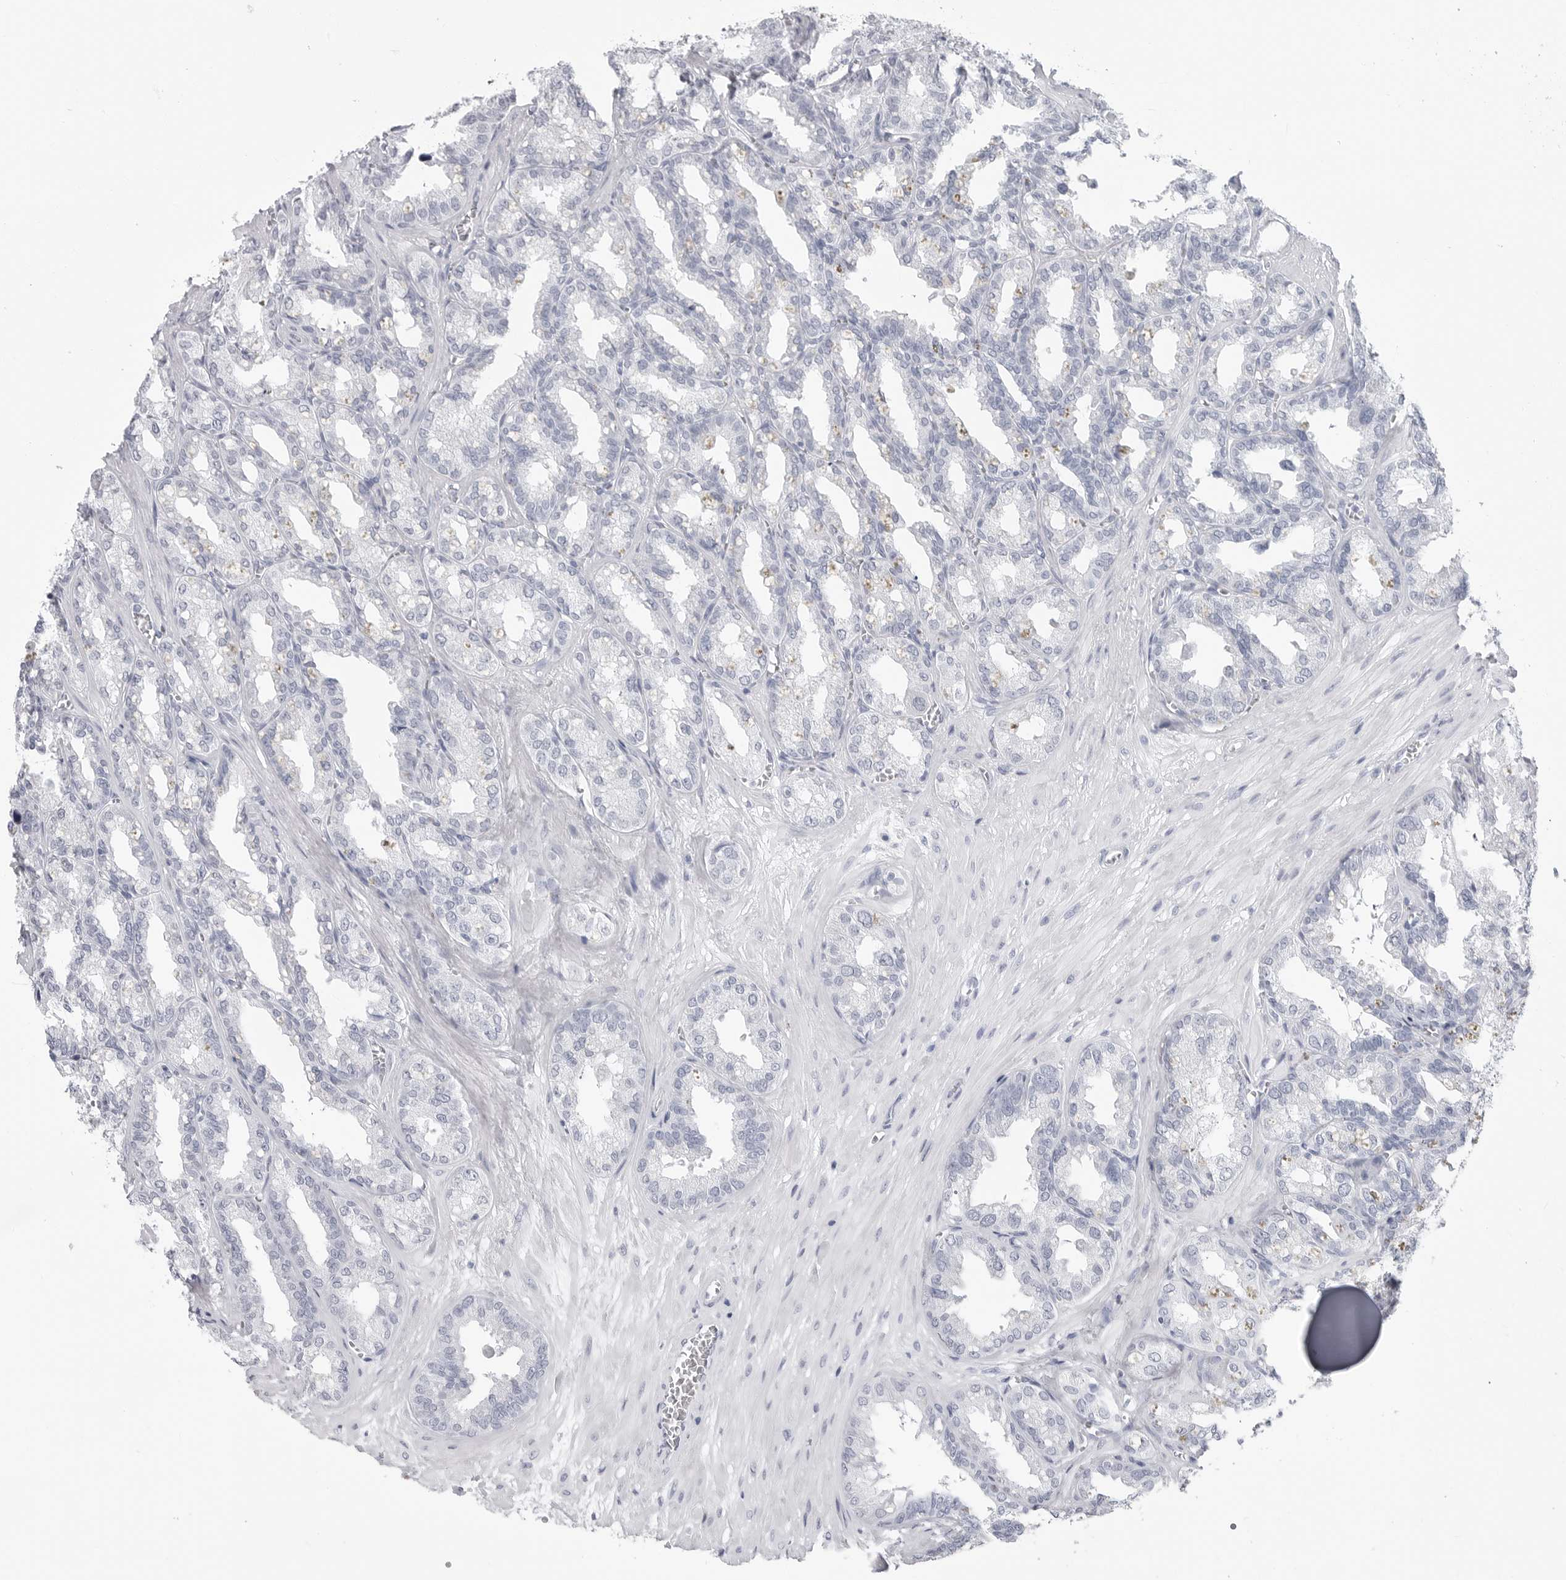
{"staining": {"intensity": "negative", "quantity": "none", "location": "none"}, "tissue": "seminal vesicle", "cell_type": "Glandular cells", "image_type": "normal", "snomed": [{"axis": "morphology", "description": "Normal tissue, NOS"}, {"axis": "topography", "description": "Prostate"}, {"axis": "topography", "description": "Seminal veicle"}], "caption": "Immunohistochemistry (IHC) image of unremarkable seminal vesicle: seminal vesicle stained with DAB displays no significant protein positivity in glandular cells. Nuclei are stained in blue.", "gene": "CSH1", "patient": {"sex": "male", "age": 51}}